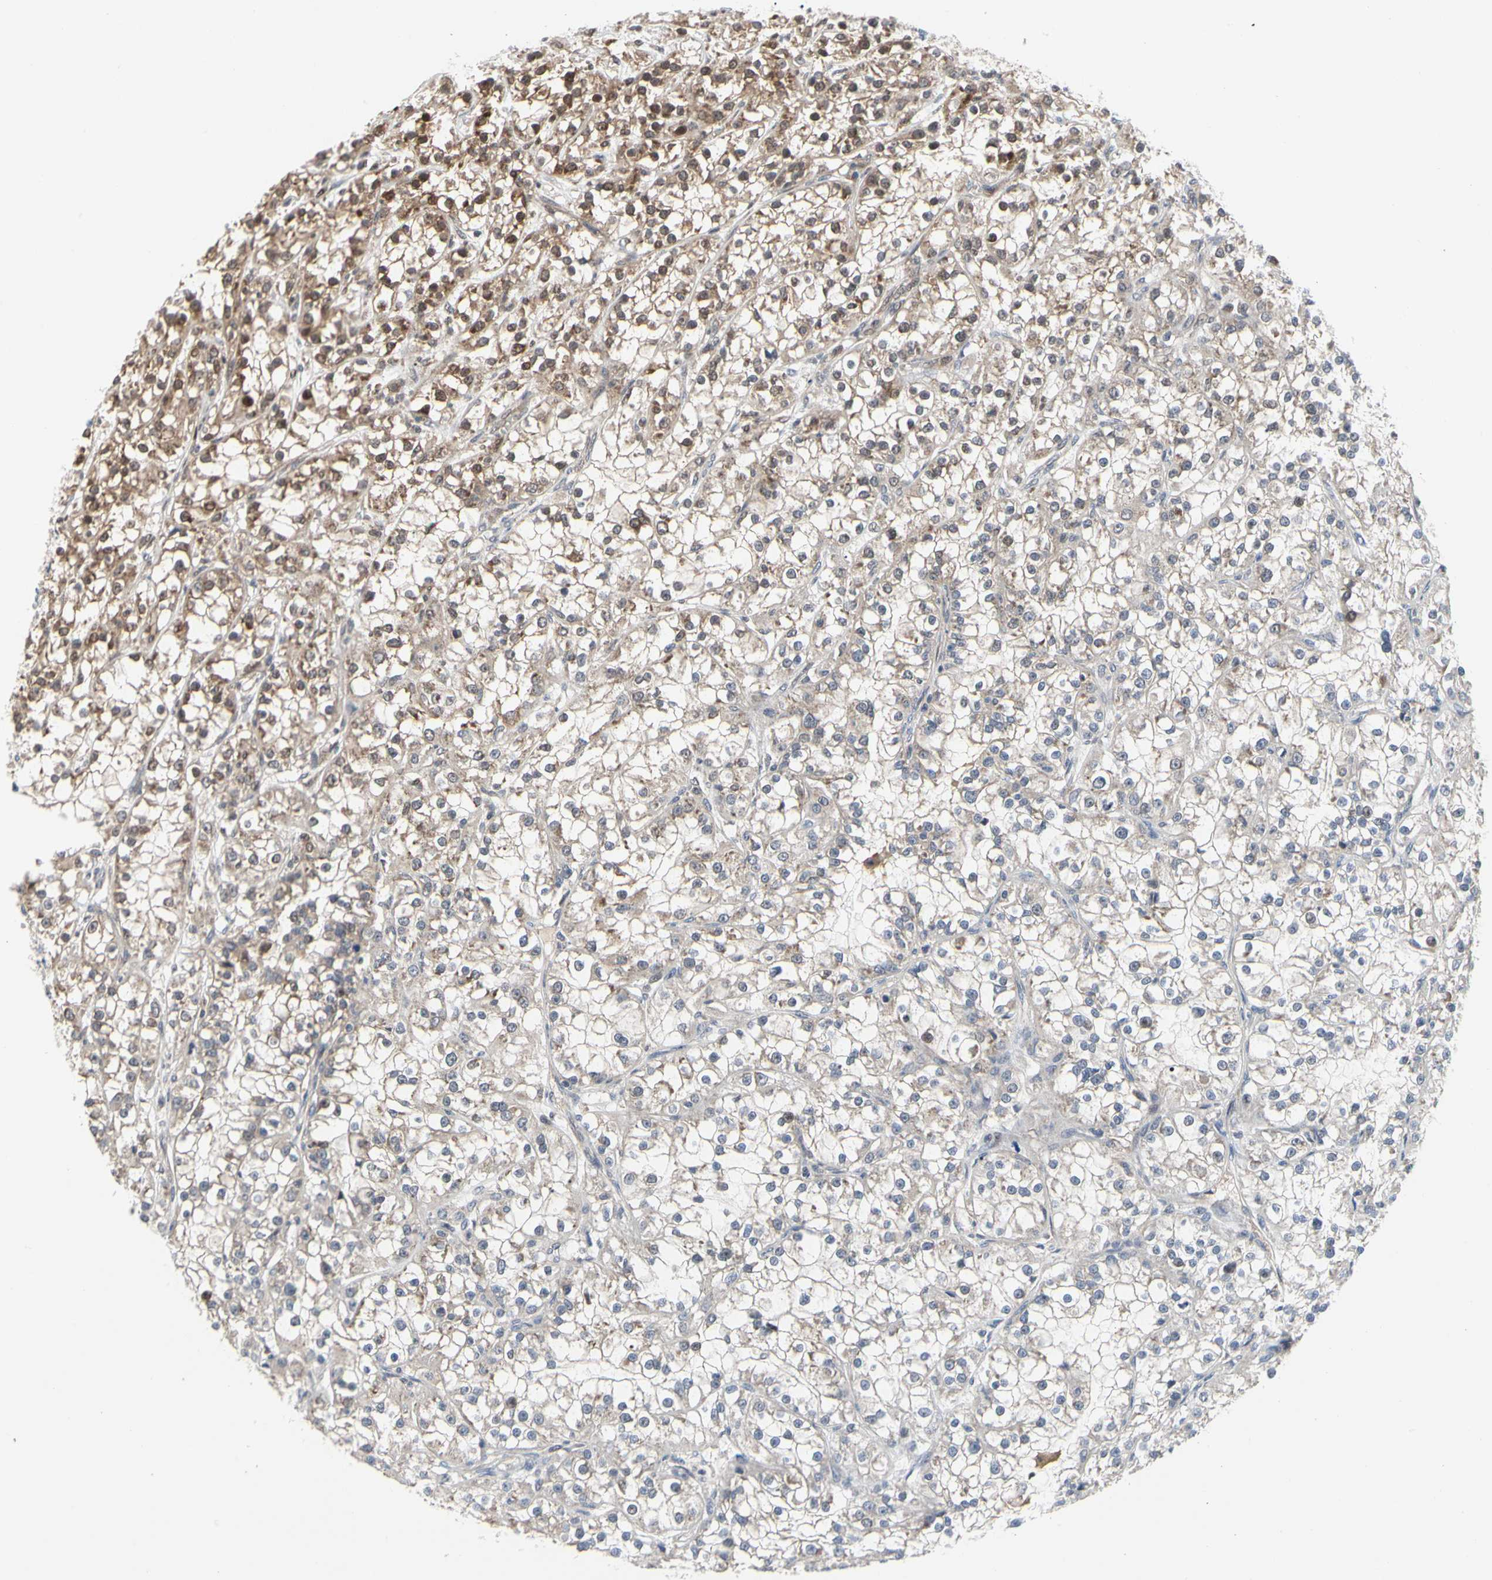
{"staining": {"intensity": "weak", "quantity": "25%-75%", "location": "cytoplasmic/membranous"}, "tissue": "renal cancer", "cell_type": "Tumor cells", "image_type": "cancer", "snomed": [{"axis": "morphology", "description": "Adenocarcinoma, NOS"}, {"axis": "topography", "description": "Kidney"}], "caption": "Protein staining reveals weak cytoplasmic/membranous expression in about 25%-75% of tumor cells in renal adenocarcinoma. The protein is stained brown, and the nuclei are stained in blue (DAB (3,3'-diaminobenzidine) IHC with brightfield microscopy, high magnification).", "gene": "CDK5", "patient": {"sex": "female", "age": 52}}